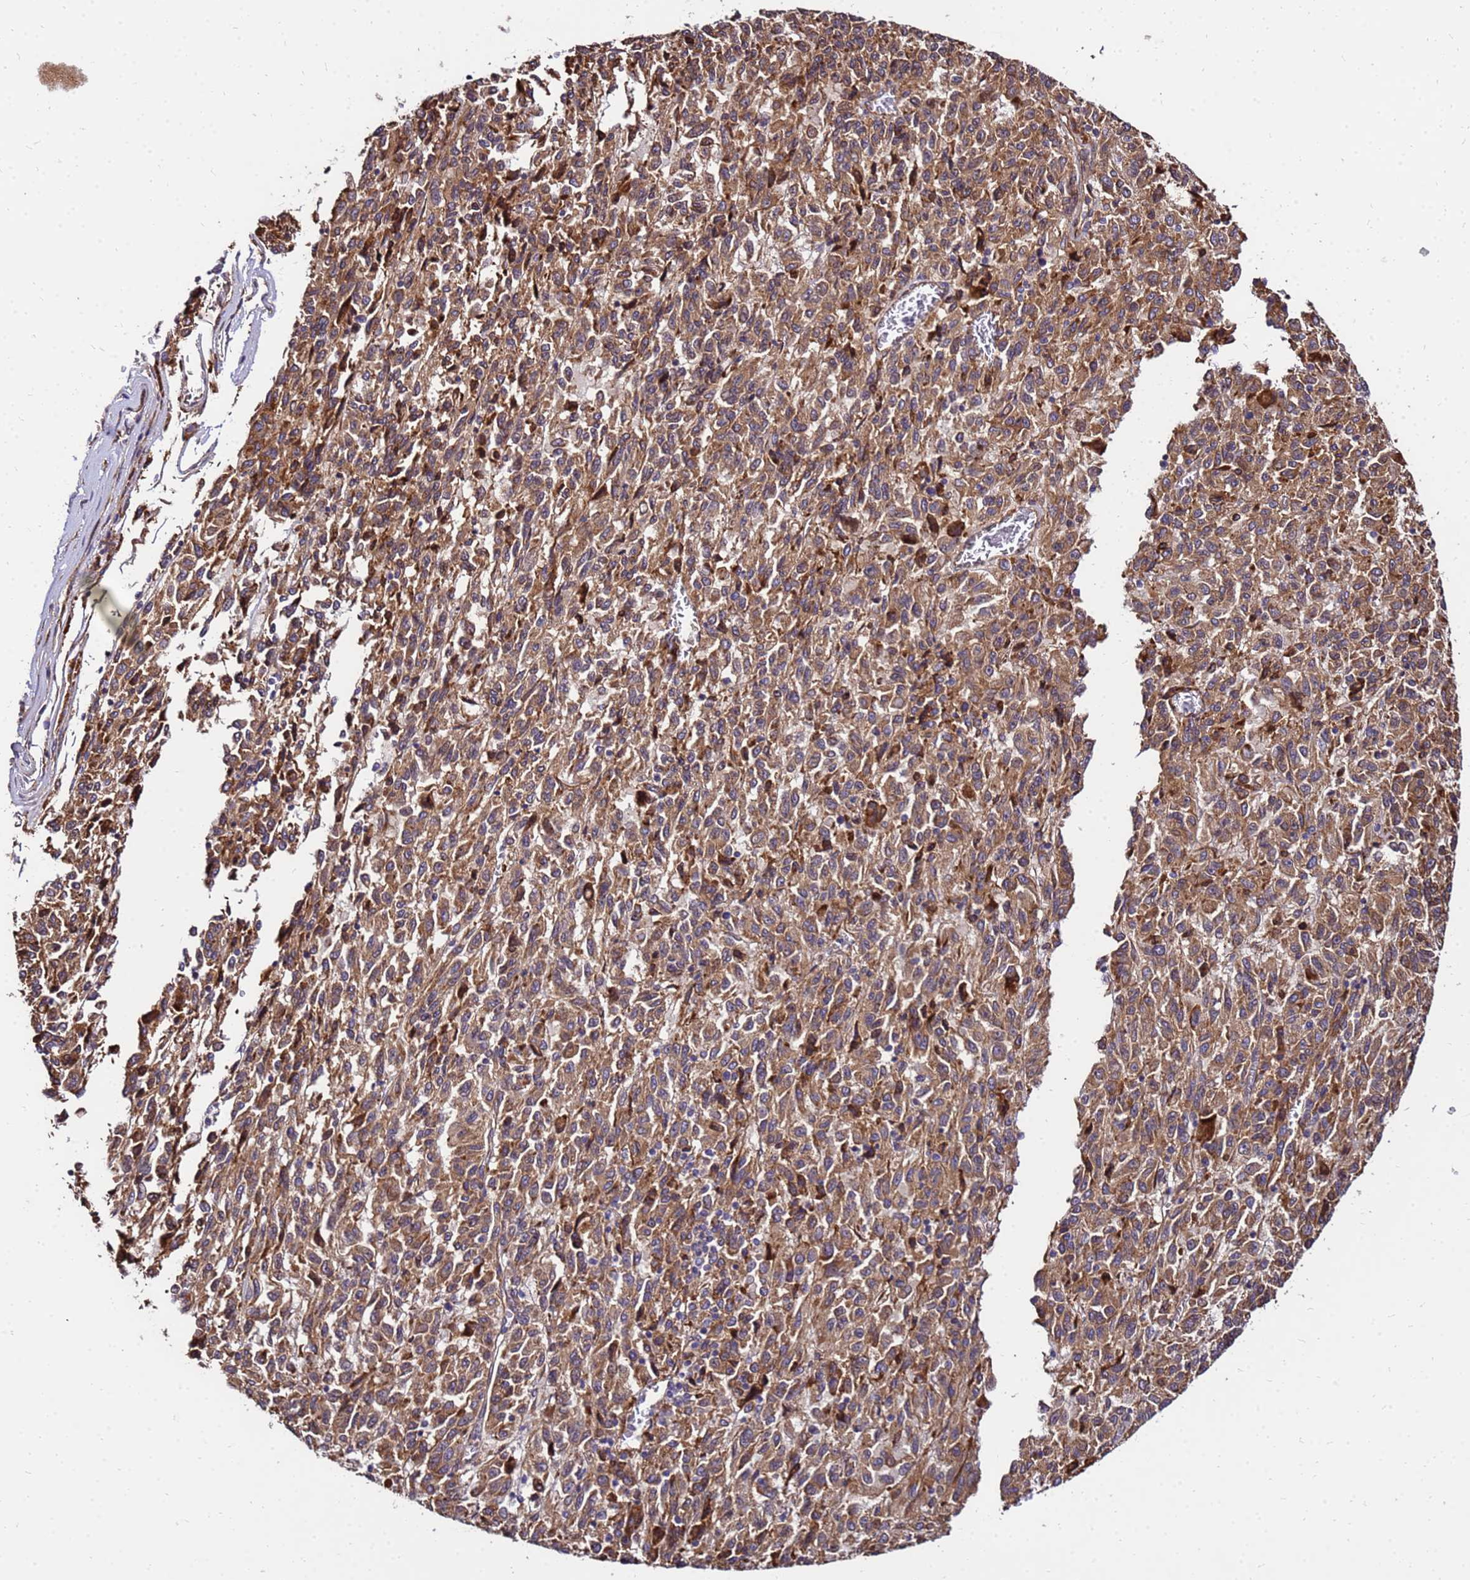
{"staining": {"intensity": "moderate", "quantity": ">75%", "location": "cytoplasmic/membranous"}, "tissue": "melanoma", "cell_type": "Tumor cells", "image_type": "cancer", "snomed": [{"axis": "morphology", "description": "Malignant melanoma, Metastatic site"}, {"axis": "topography", "description": "Lung"}], "caption": "The micrograph shows staining of malignant melanoma (metastatic site), revealing moderate cytoplasmic/membranous protein expression (brown color) within tumor cells.", "gene": "WWC2", "patient": {"sex": "male", "age": 64}}